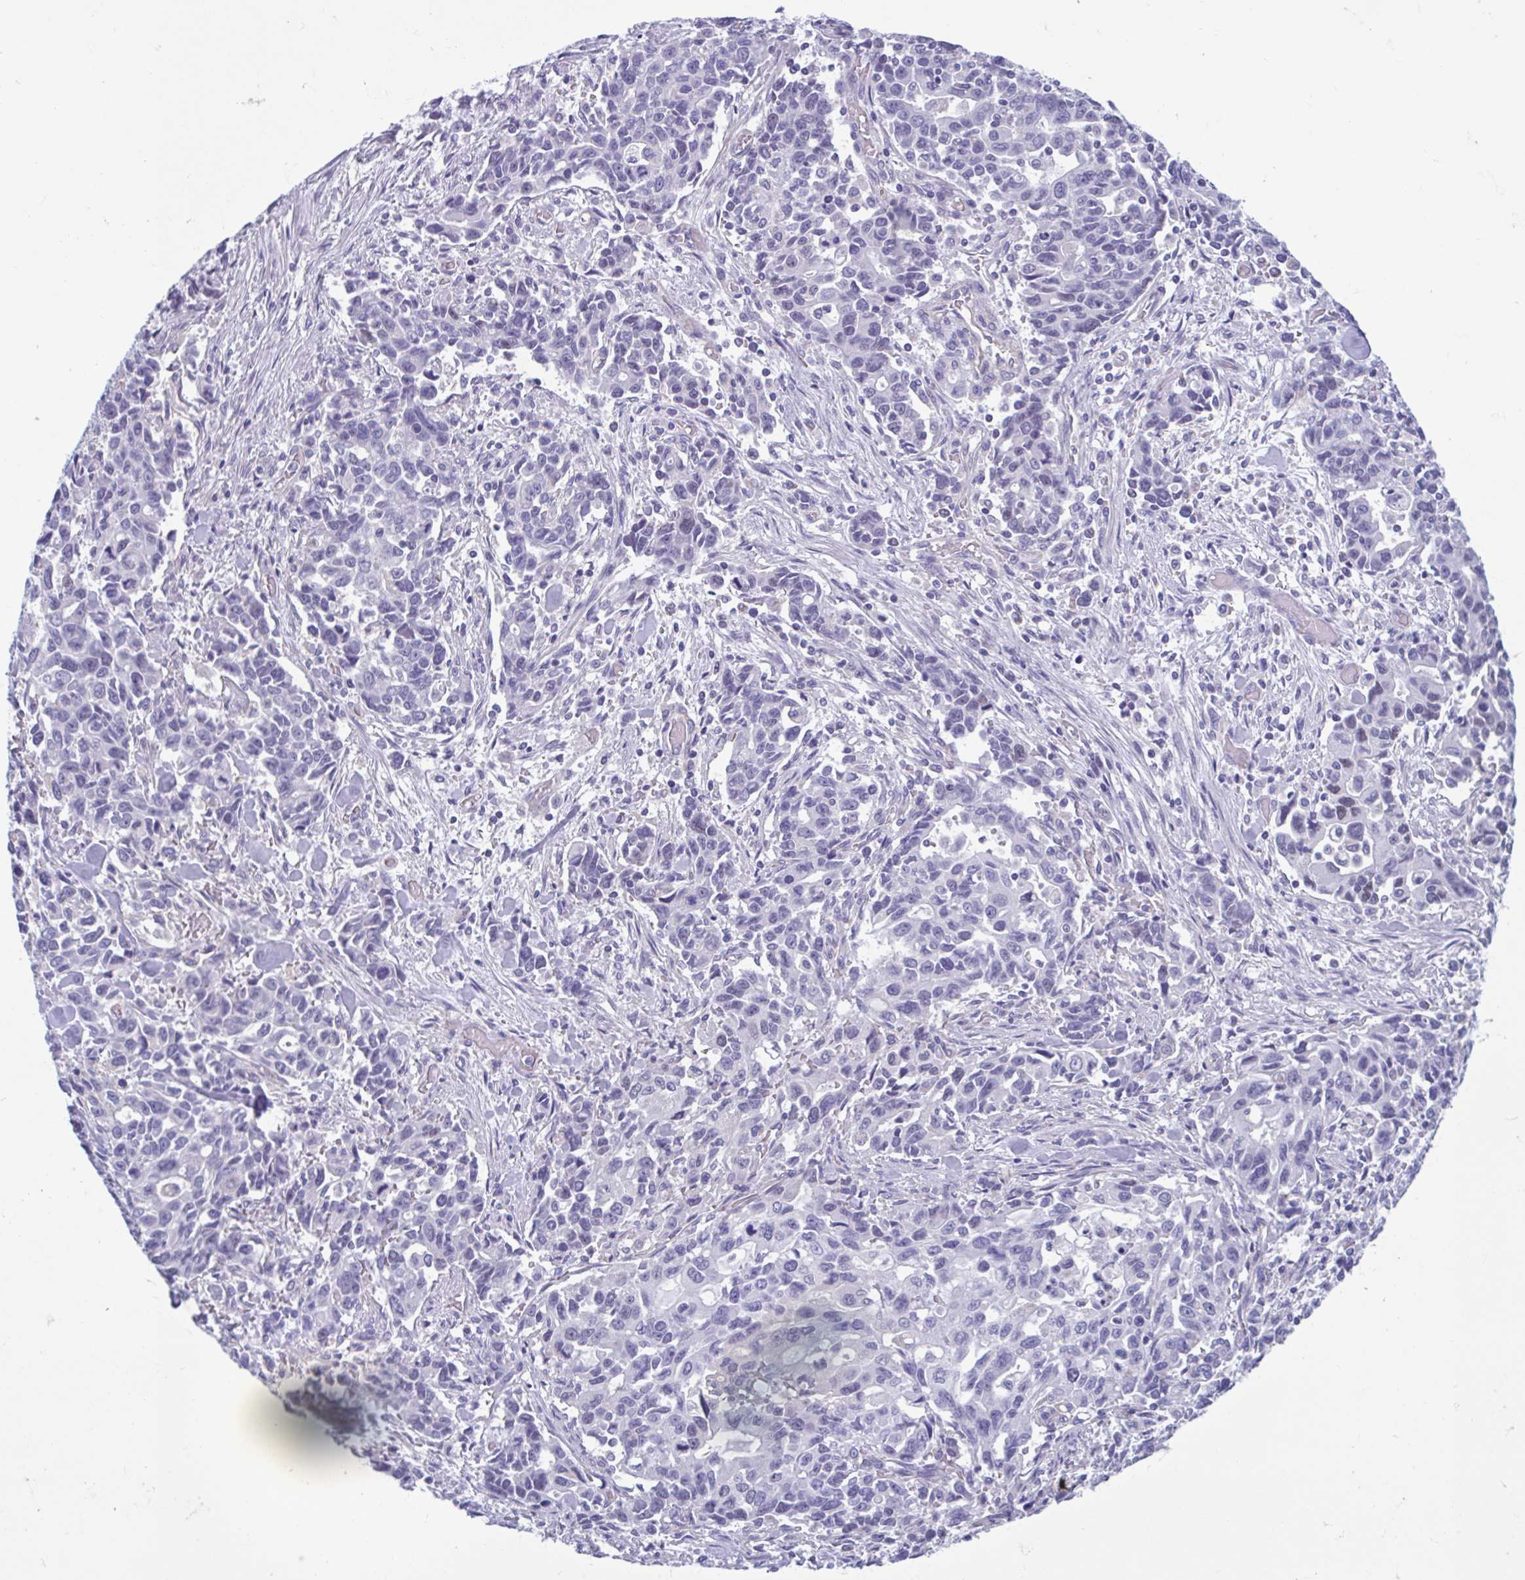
{"staining": {"intensity": "negative", "quantity": "none", "location": "none"}, "tissue": "stomach cancer", "cell_type": "Tumor cells", "image_type": "cancer", "snomed": [{"axis": "morphology", "description": "Adenocarcinoma, NOS"}, {"axis": "topography", "description": "Stomach, upper"}], "caption": "The photomicrograph reveals no significant staining in tumor cells of adenocarcinoma (stomach).", "gene": "MORC4", "patient": {"sex": "male", "age": 85}}